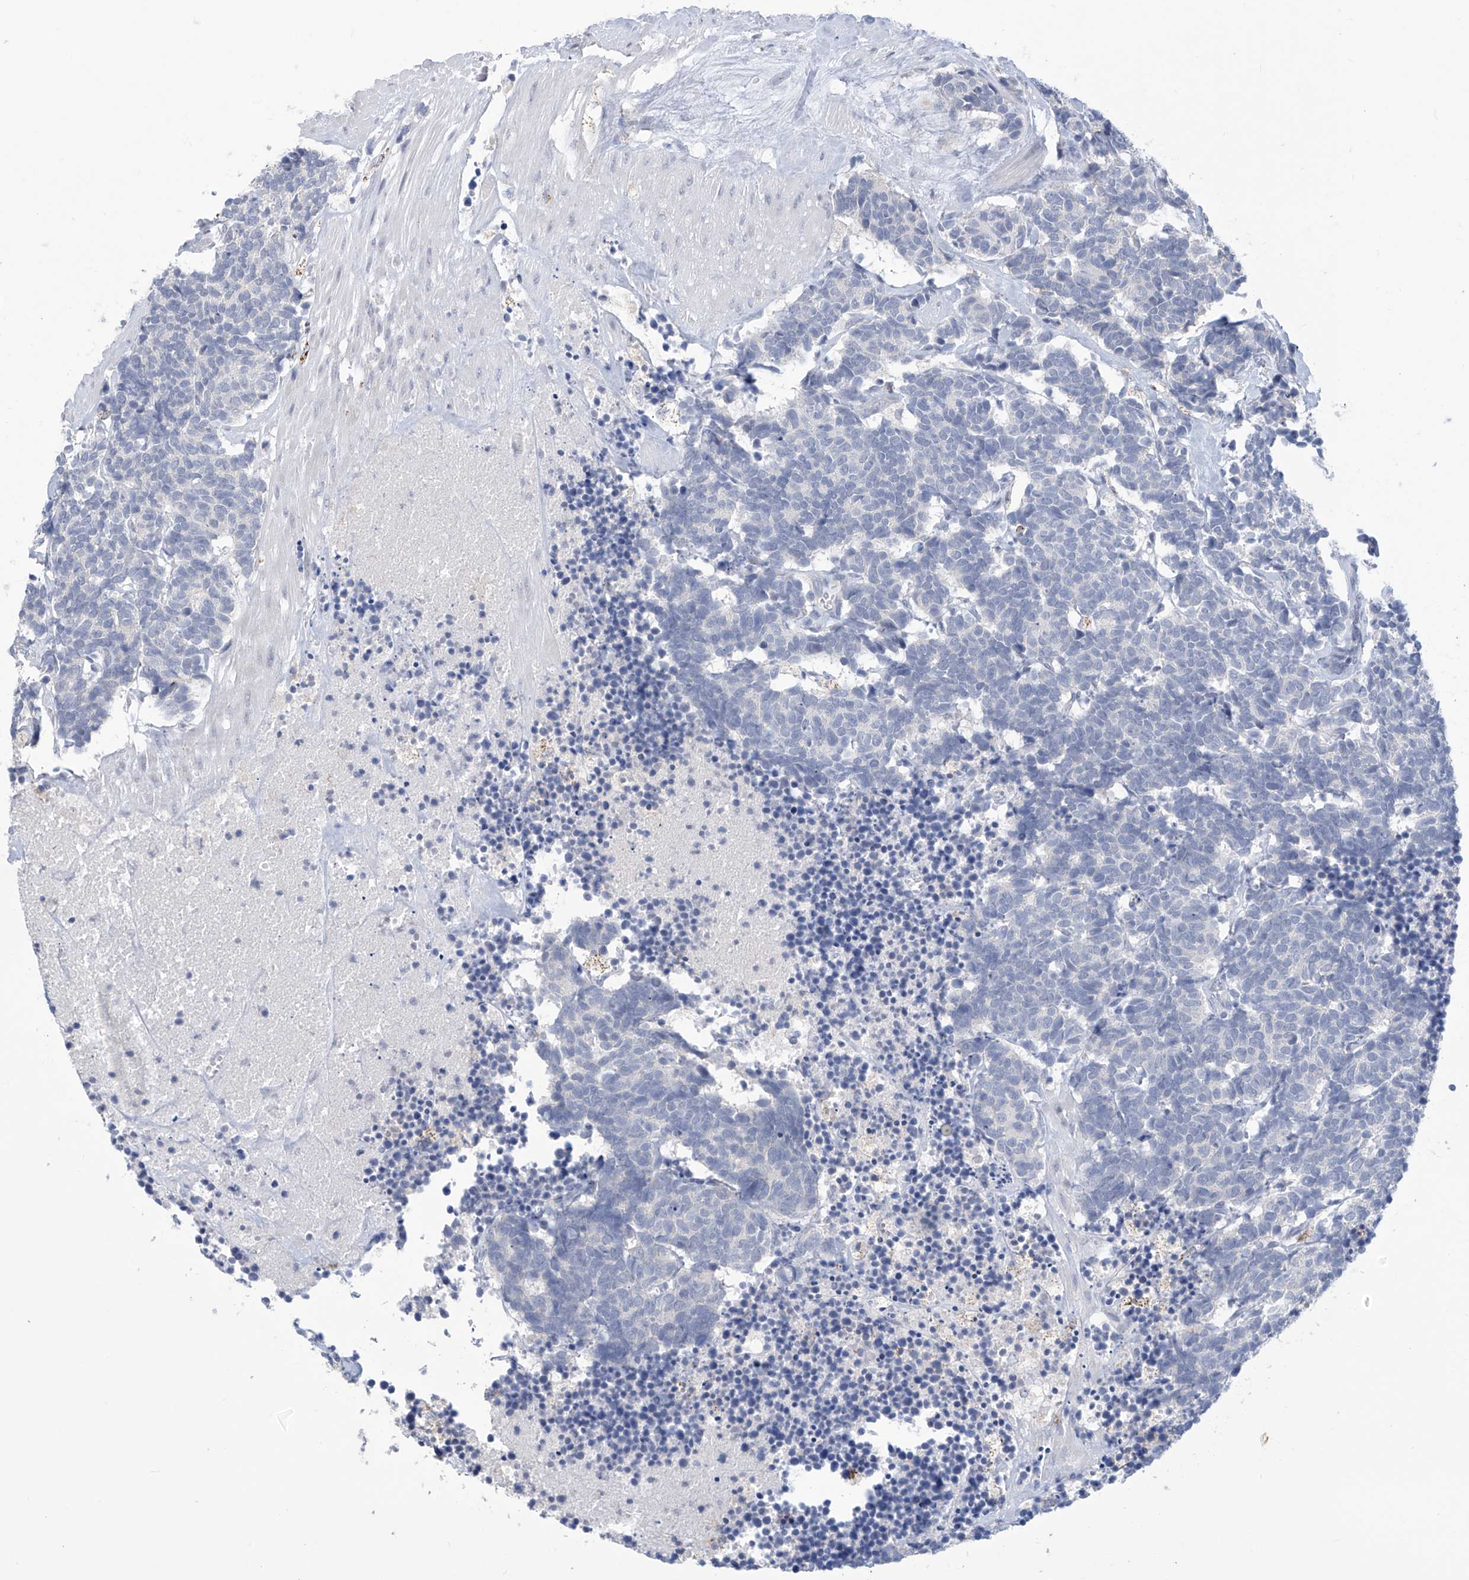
{"staining": {"intensity": "negative", "quantity": "none", "location": "none"}, "tissue": "carcinoid", "cell_type": "Tumor cells", "image_type": "cancer", "snomed": [{"axis": "morphology", "description": "Carcinoma, NOS"}, {"axis": "morphology", "description": "Carcinoid, malignant, NOS"}, {"axis": "topography", "description": "Urinary bladder"}], "caption": "A micrograph of human carcinoid is negative for staining in tumor cells. The staining was performed using DAB to visualize the protein expression in brown, while the nuclei were stained in blue with hematoxylin (Magnification: 20x).", "gene": "IBA57", "patient": {"sex": "male", "age": 57}}